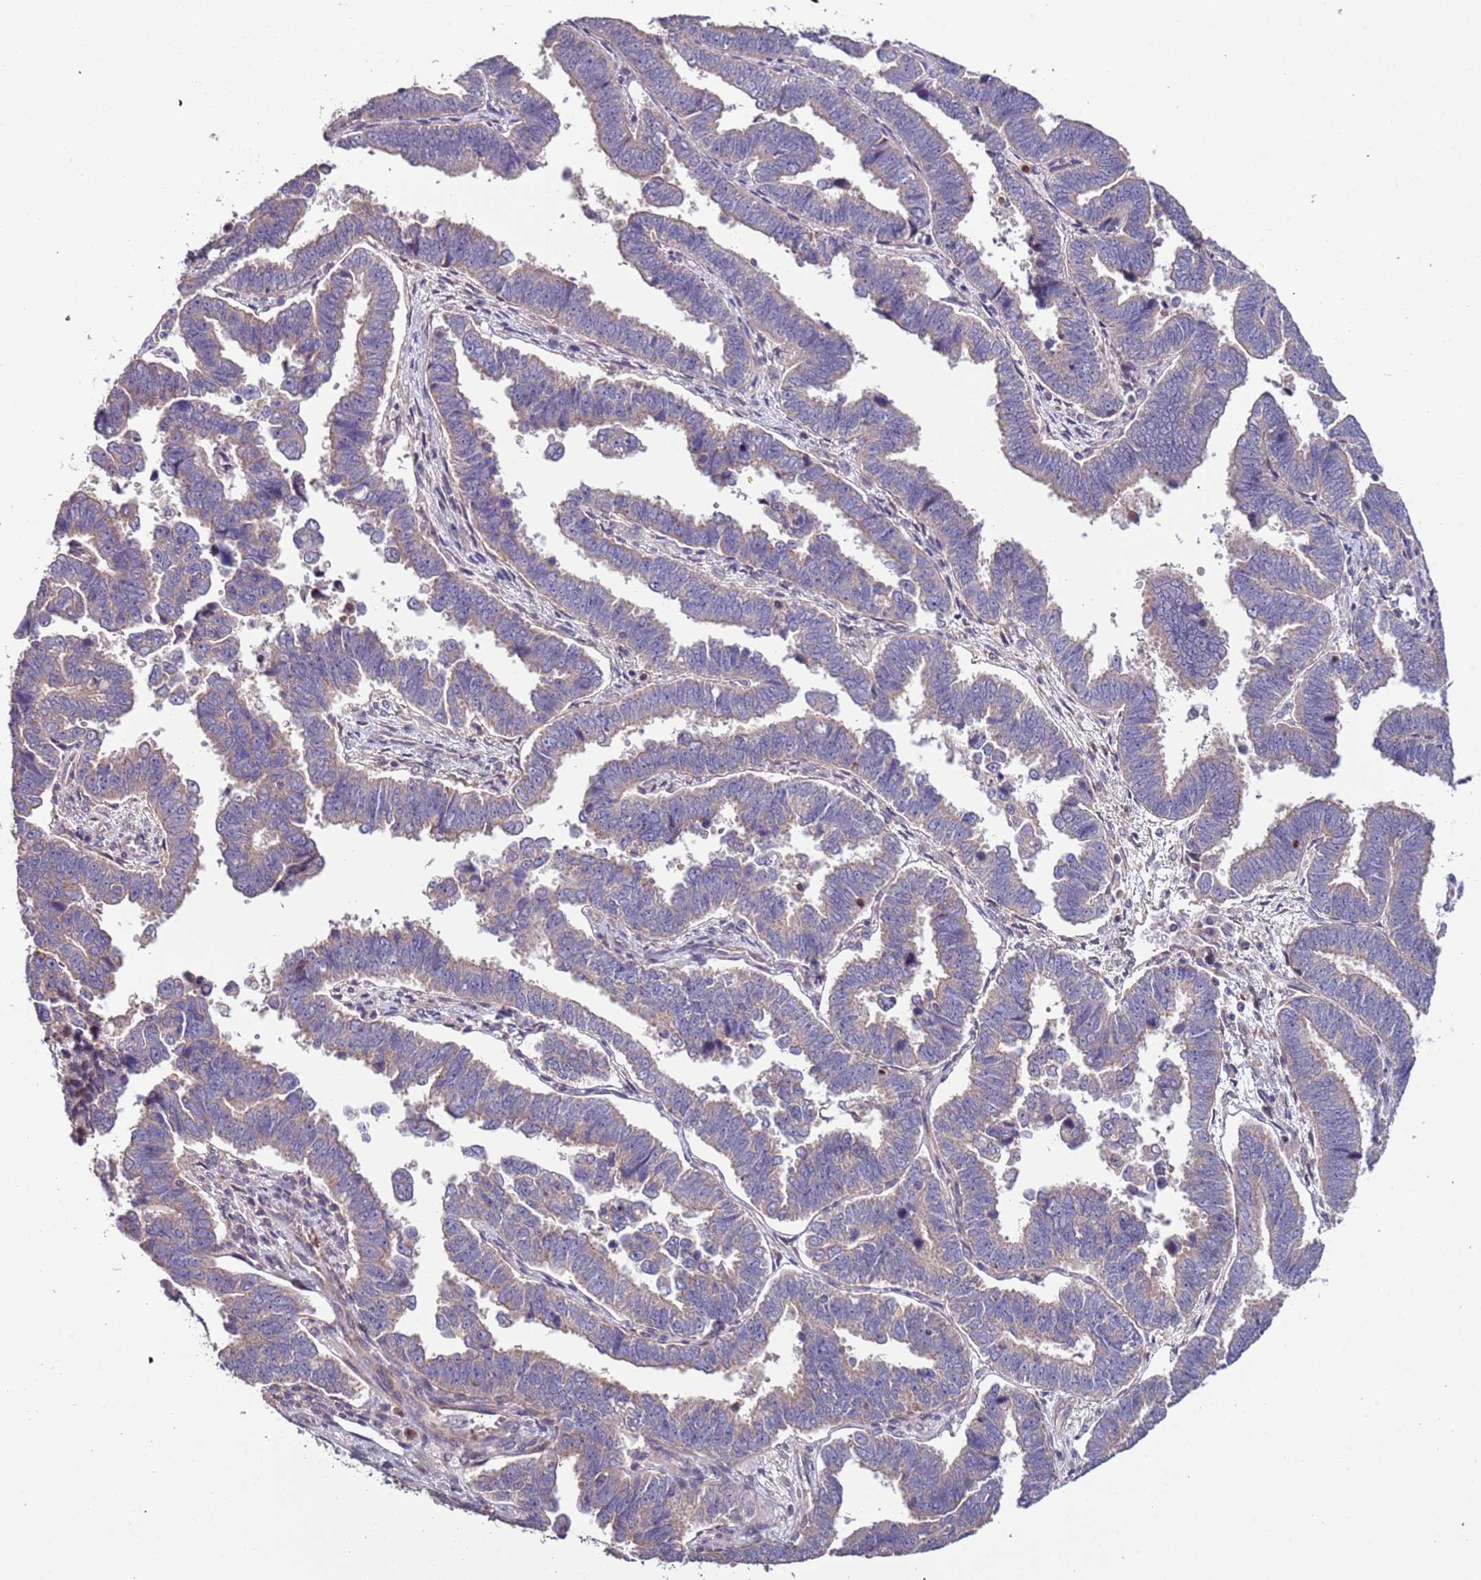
{"staining": {"intensity": "negative", "quantity": "none", "location": "none"}, "tissue": "endometrial cancer", "cell_type": "Tumor cells", "image_type": "cancer", "snomed": [{"axis": "morphology", "description": "Adenocarcinoma, NOS"}, {"axis": "topography", "description": "Endometrium"}], "caption": "The image exhibits no significant expression in tumor cells of endometrial adenocarcinoma. (DAB immunohistochemistry, high magnification).", "gene": "LAMB4", "patient": {"sex": "female", "age": 75}}